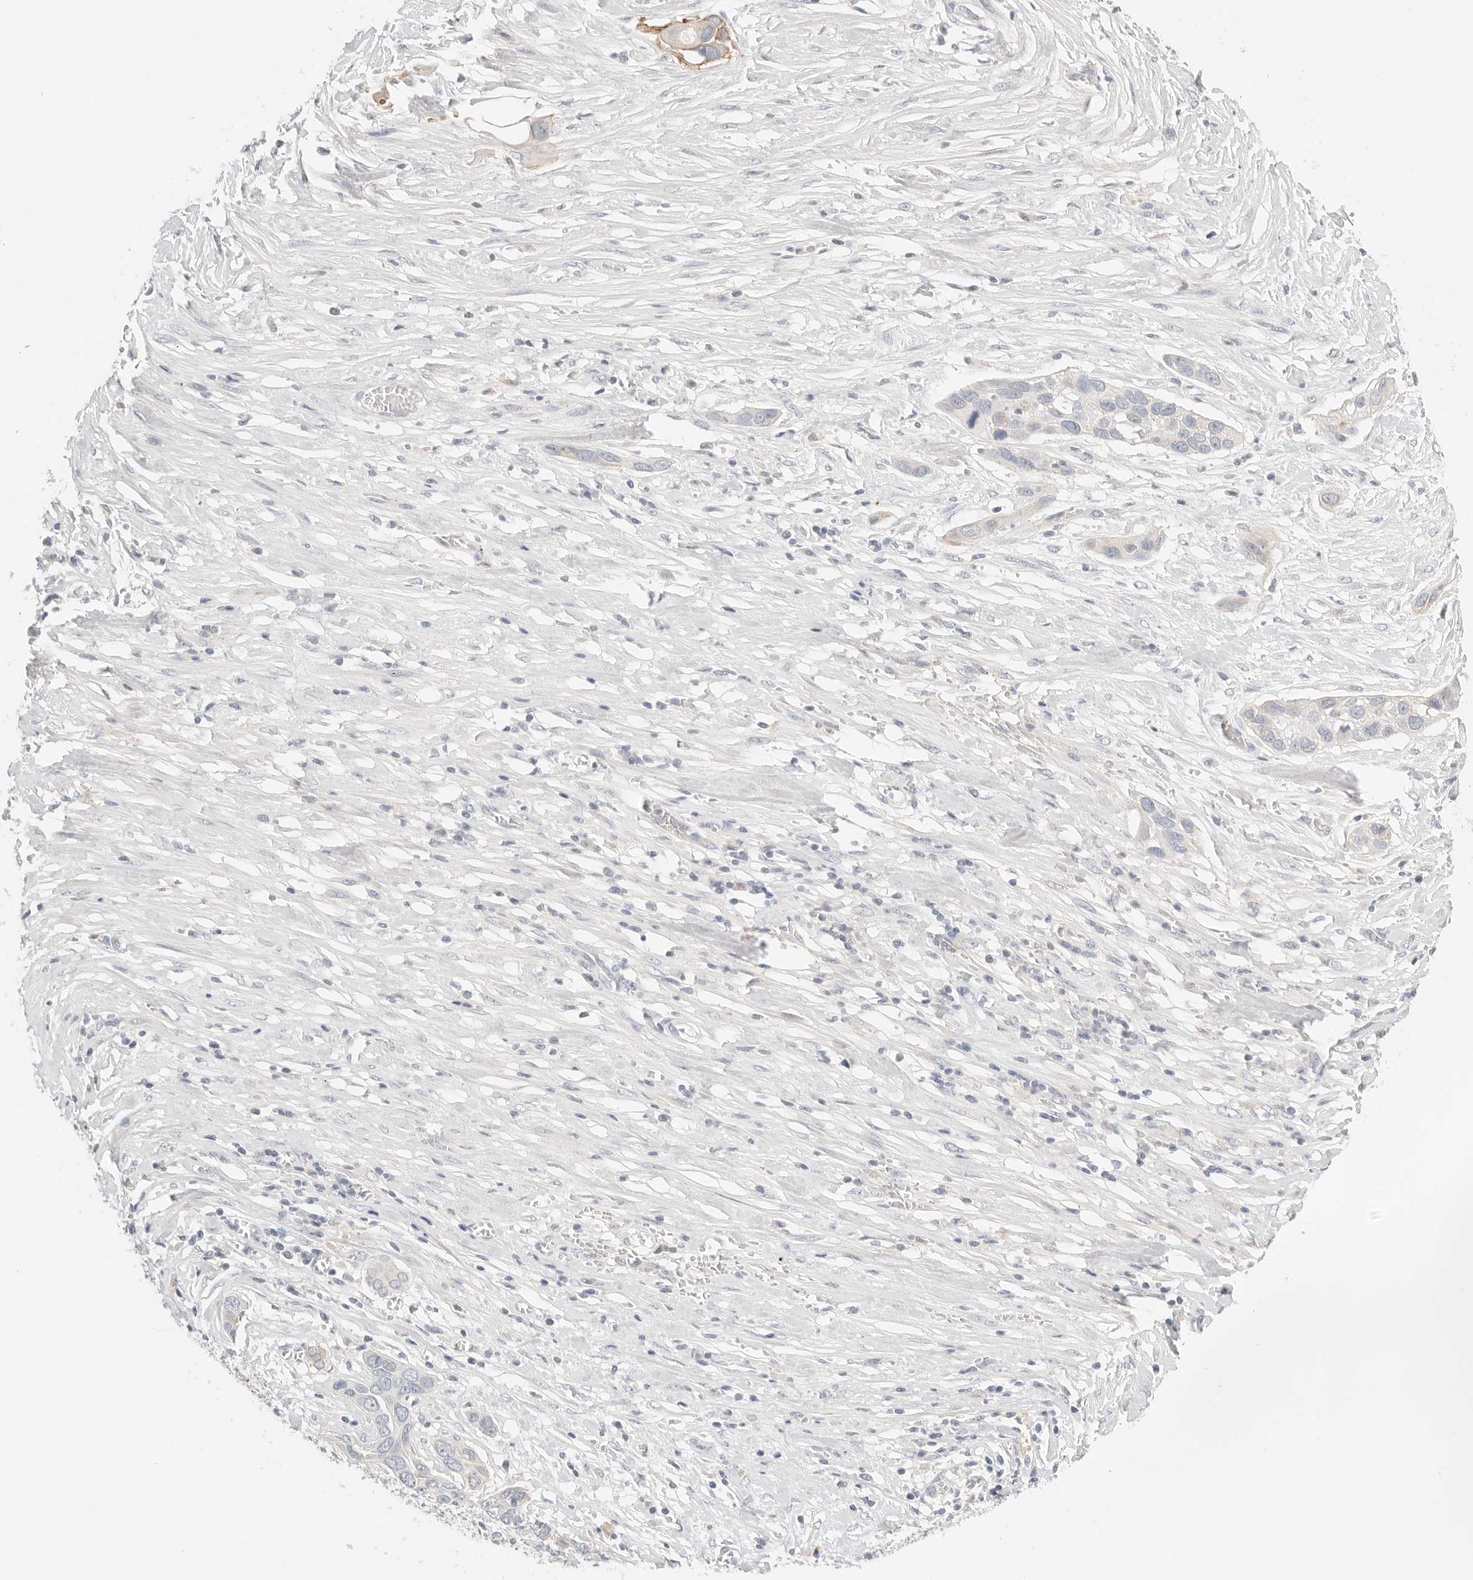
{"staining": {"intensity": "negative", "quantity": "none", "location": "none"}, "tissue": "pancreatic cancer", "cell_type": "Tumor cells", "image_type": "cancer", "snomed": [{"axis": "morphology", "description": "Adenocarcinoma, NOS"}, {"axis": "topography", "description": "Pancreas"}], "caption": "Immunohistochemistry histopathology image of neoplastic tissue: human pancreatic adenocarcinoma stained with DAB demonstrates no significant protein expression in tumor cells.", "gene": "CEP120", "patient": {"sex": "female", "age": 60}}